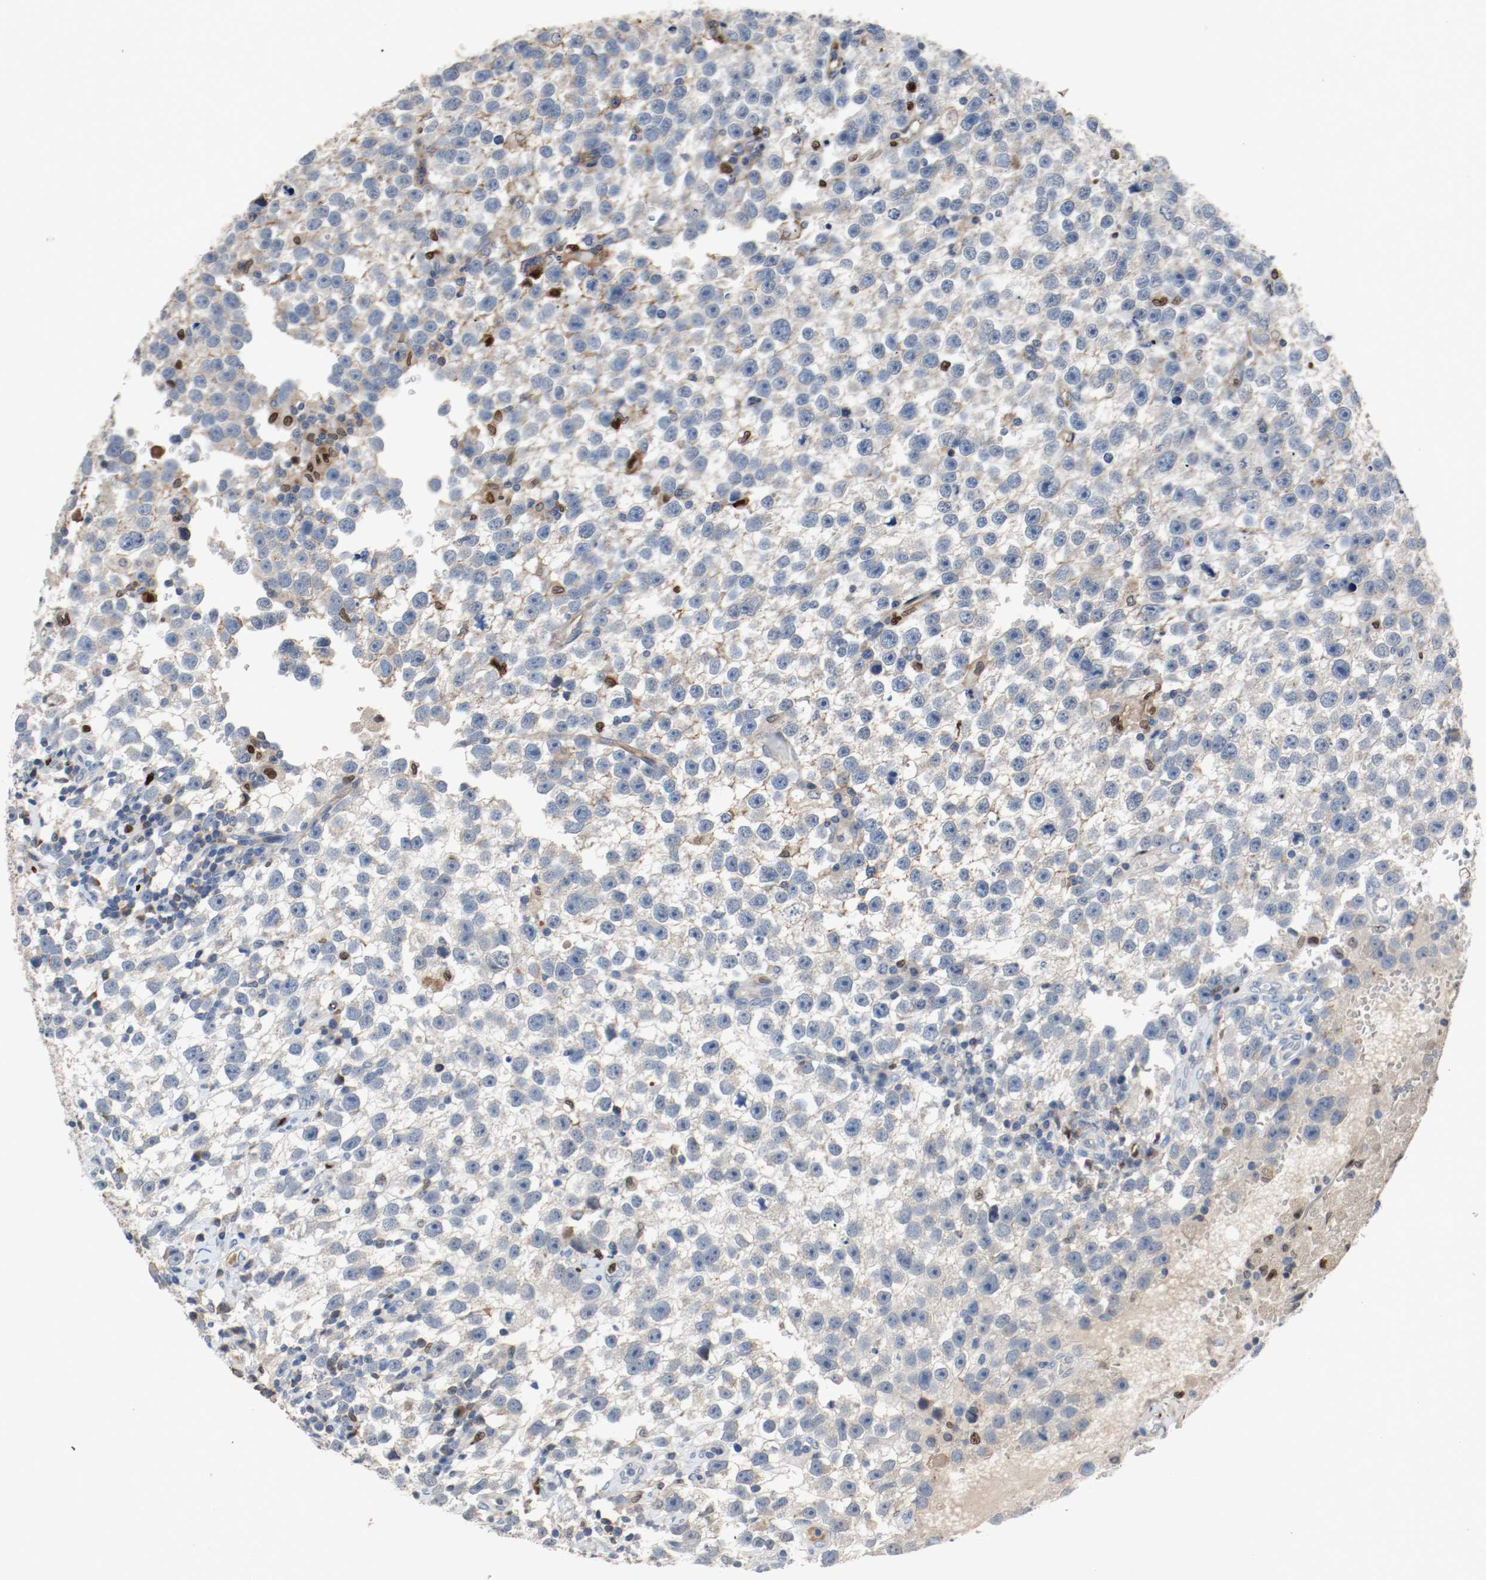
{"staining": {"intensity": "negative", "quantity": "none", "location": "none"}, "tissue": "testis cancer", "cell_type": "Tumor cells", "image_type": "cancer", "snomed": [{"axis": "morphology", "description": "Seminoma, NOS"}, {"axis": "topography", "description": "Testis"}], "caption": "This is an IHC image of seminoma (testis). There is no staining in tumor cells.", "gene": "BLK", "patient": {"sex": "male", "age": 33}}